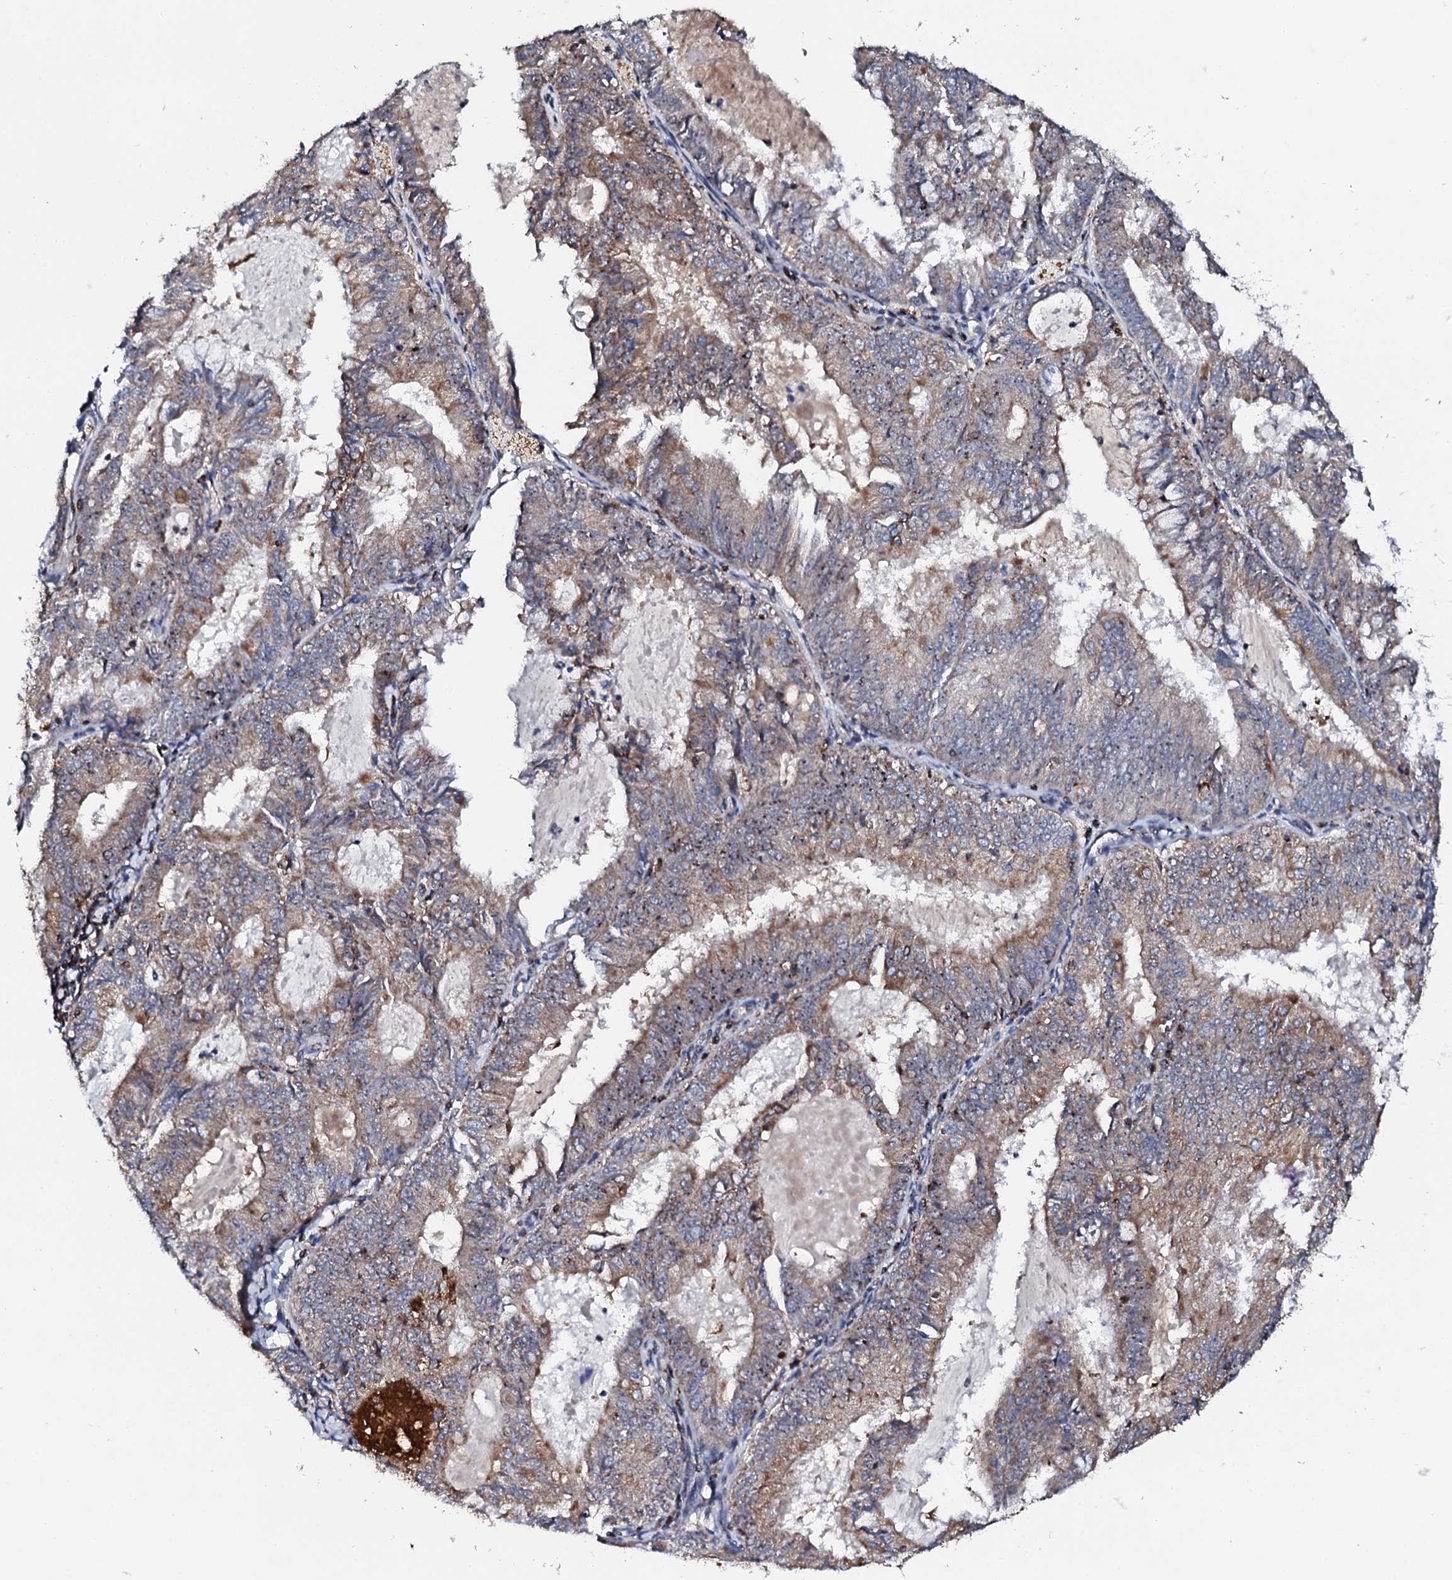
{"staining": {"intensity": "moderate", "quantity": "25%-75%", "location": "cytoplasmic/membranous"}, "tissue": "endometrial cancer", "cell_type": "Tumor cells", "image_type": "cancer", "snomed": [{"axis": "morphology", "description": "Adenocarcinoma, NOS"}, {"axis": "topography", "description": "Endometrium"}], "caption": "Immunohistochemistry of human endometrial adenocarcinoma demonstrates medium levels of moderate cytoplasmic/membranous positivity in approximately 25%-75% of tumor cells. The staining was performed using DAB to visualize the protein expression in brown, while the nuclei were stained in blue with hematoxylin (Magnification: 20x).", "gene": "GTPBP4", "patient": {"sex": "female", "age": 57}}